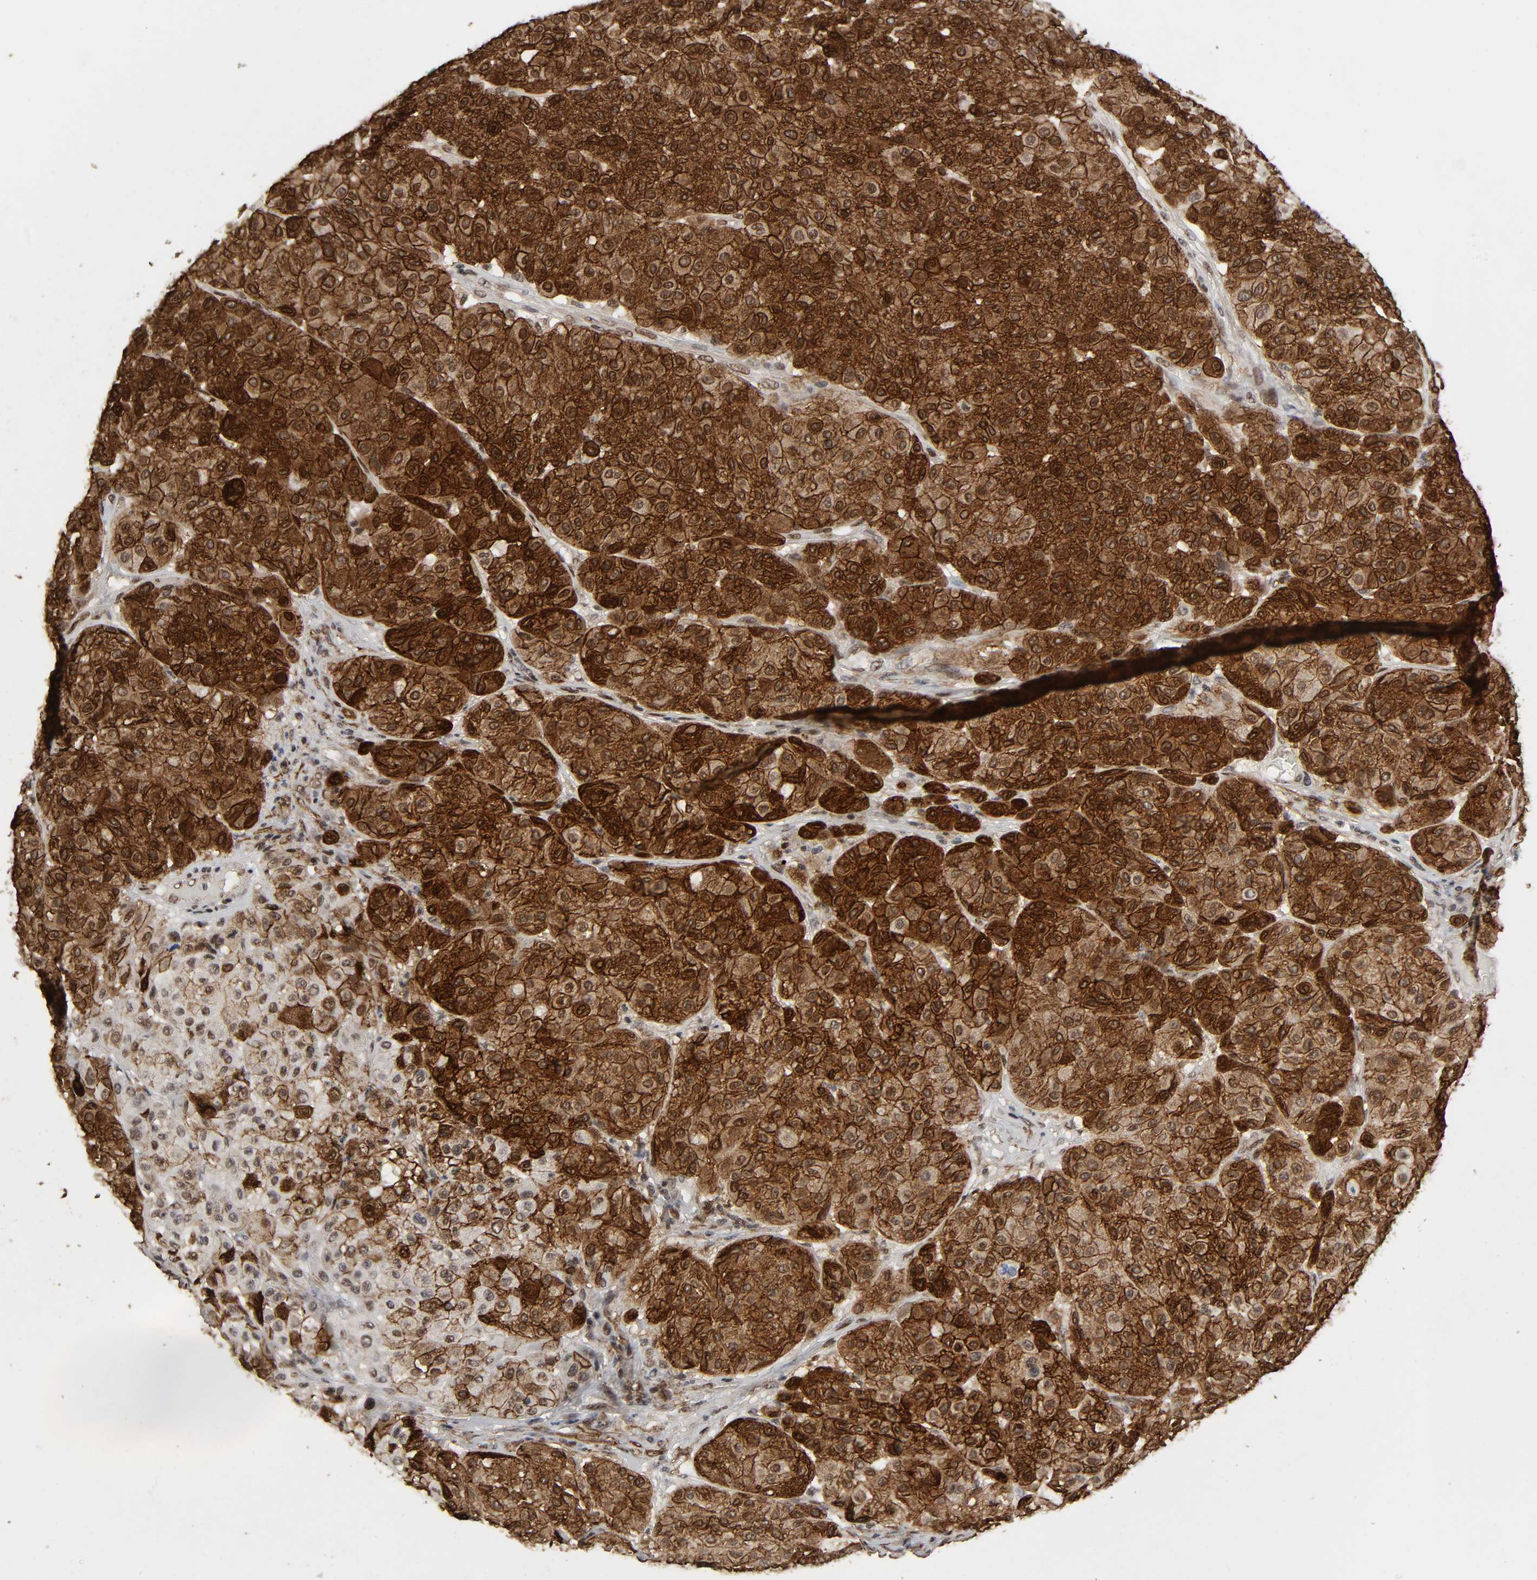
{"staining": {"intensity": "strong", "quantity": ">75%", "location": "cytoplasmic/membranous,nuclear"}, "tissue": "melanoma", "cell_type": "Tumor cells", "image_type": "cancer", "snomed": [{"axis": "morphology", "description": "Normal tissue, NOS"}, {"axis": "morphology", "description": "Malignant melanoma, Metastatic site"}, {"axis": "topography", "description": "Skin"}], "caption": "Malignant melanoma (metastatic site) stained with a brown dye exhibits strong cytoplasmic/membranous and nuclear positive expression in approximately >75% of tumor cells.", "gene": "AHNAK2", "patient": {"sex": "male", "age": 41}}